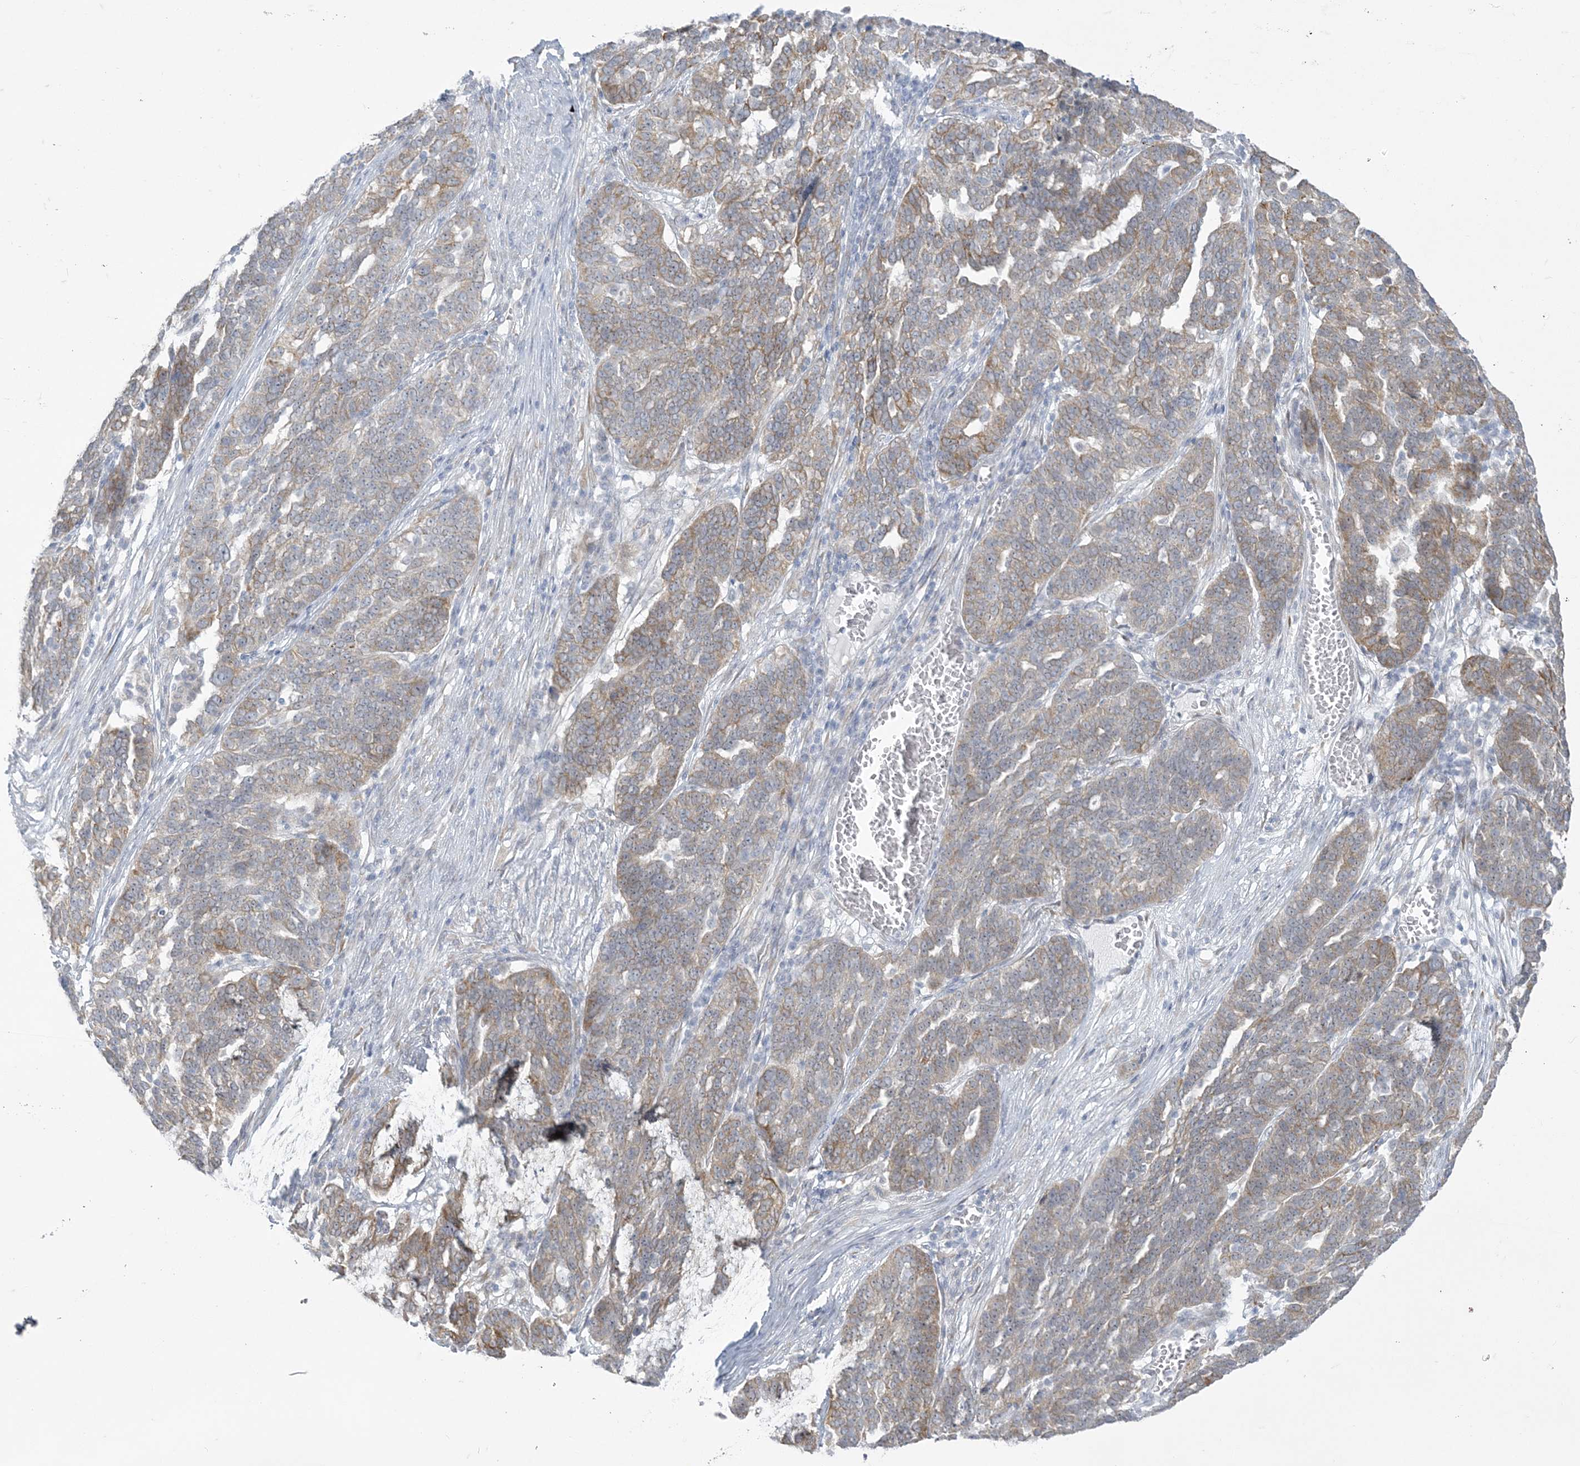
{"staining": {"intensity": "weak", "quantity": ">75%", "location": "cytoplasmic/membranous"}, "tissue": "ovarian cancer", "cell_type": "Tumor cells", "image_type": "cancer", "snomed": [{"axis": "morphology", "description": "Cystadenocarcinoma, serous, NOS"}, {"axis": "topography", "description": "Ovary"}], "caption": "Immunohistochemistry (IHC) photomicrograph of human ovarian serous cystadenocarcinoma stained for a protein (brown), which displays low levels of weak cytoplasmic/membranous expression in approximately >75% of tumor cells.", "gene": "ZC3H6", "patient": {"sex": "female", "age": 59}}